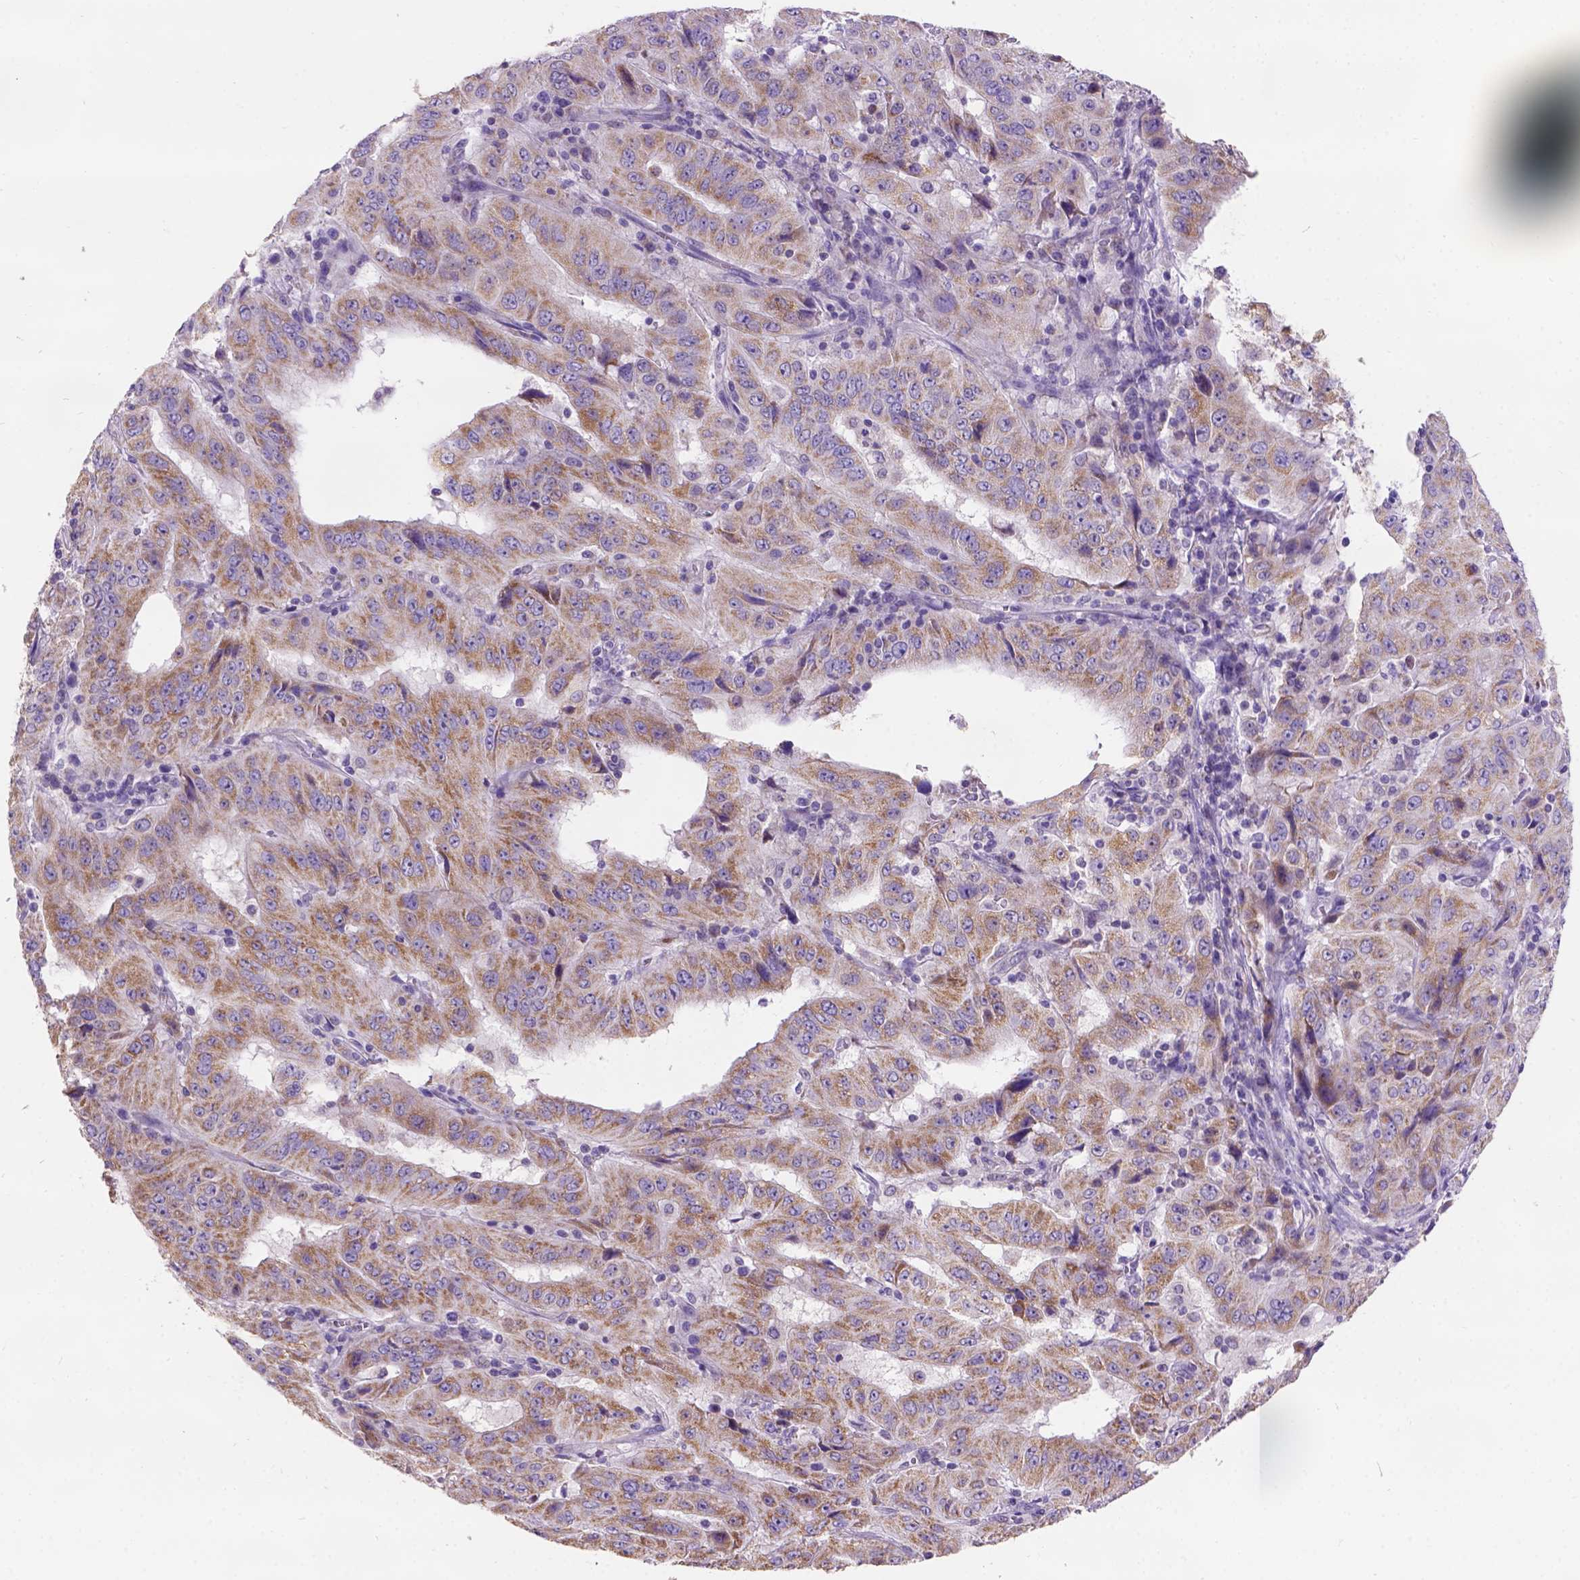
{"staining": {"intensity": "moderate", "quantity": ">75%", "location": "cytoplasmic/membranous"}, "tissue": "pancreatic cancer", "cell_type": "Tumor cells", "image_type": "cancer", "snomed": [{"axis": "morphology", "description": "Adenocarcinoma, NOS"}, {"axis": "topography", "description": "Pancreas"}], "caption": "The histopathology image reveals a brown stain indicating the presence of a protein in the cytoplasmic/membranous of tumor cells in pancreatic adenocarcinoma.", "gene": "L2HGDH", "patient": {"sex": "male", "age": 63}}